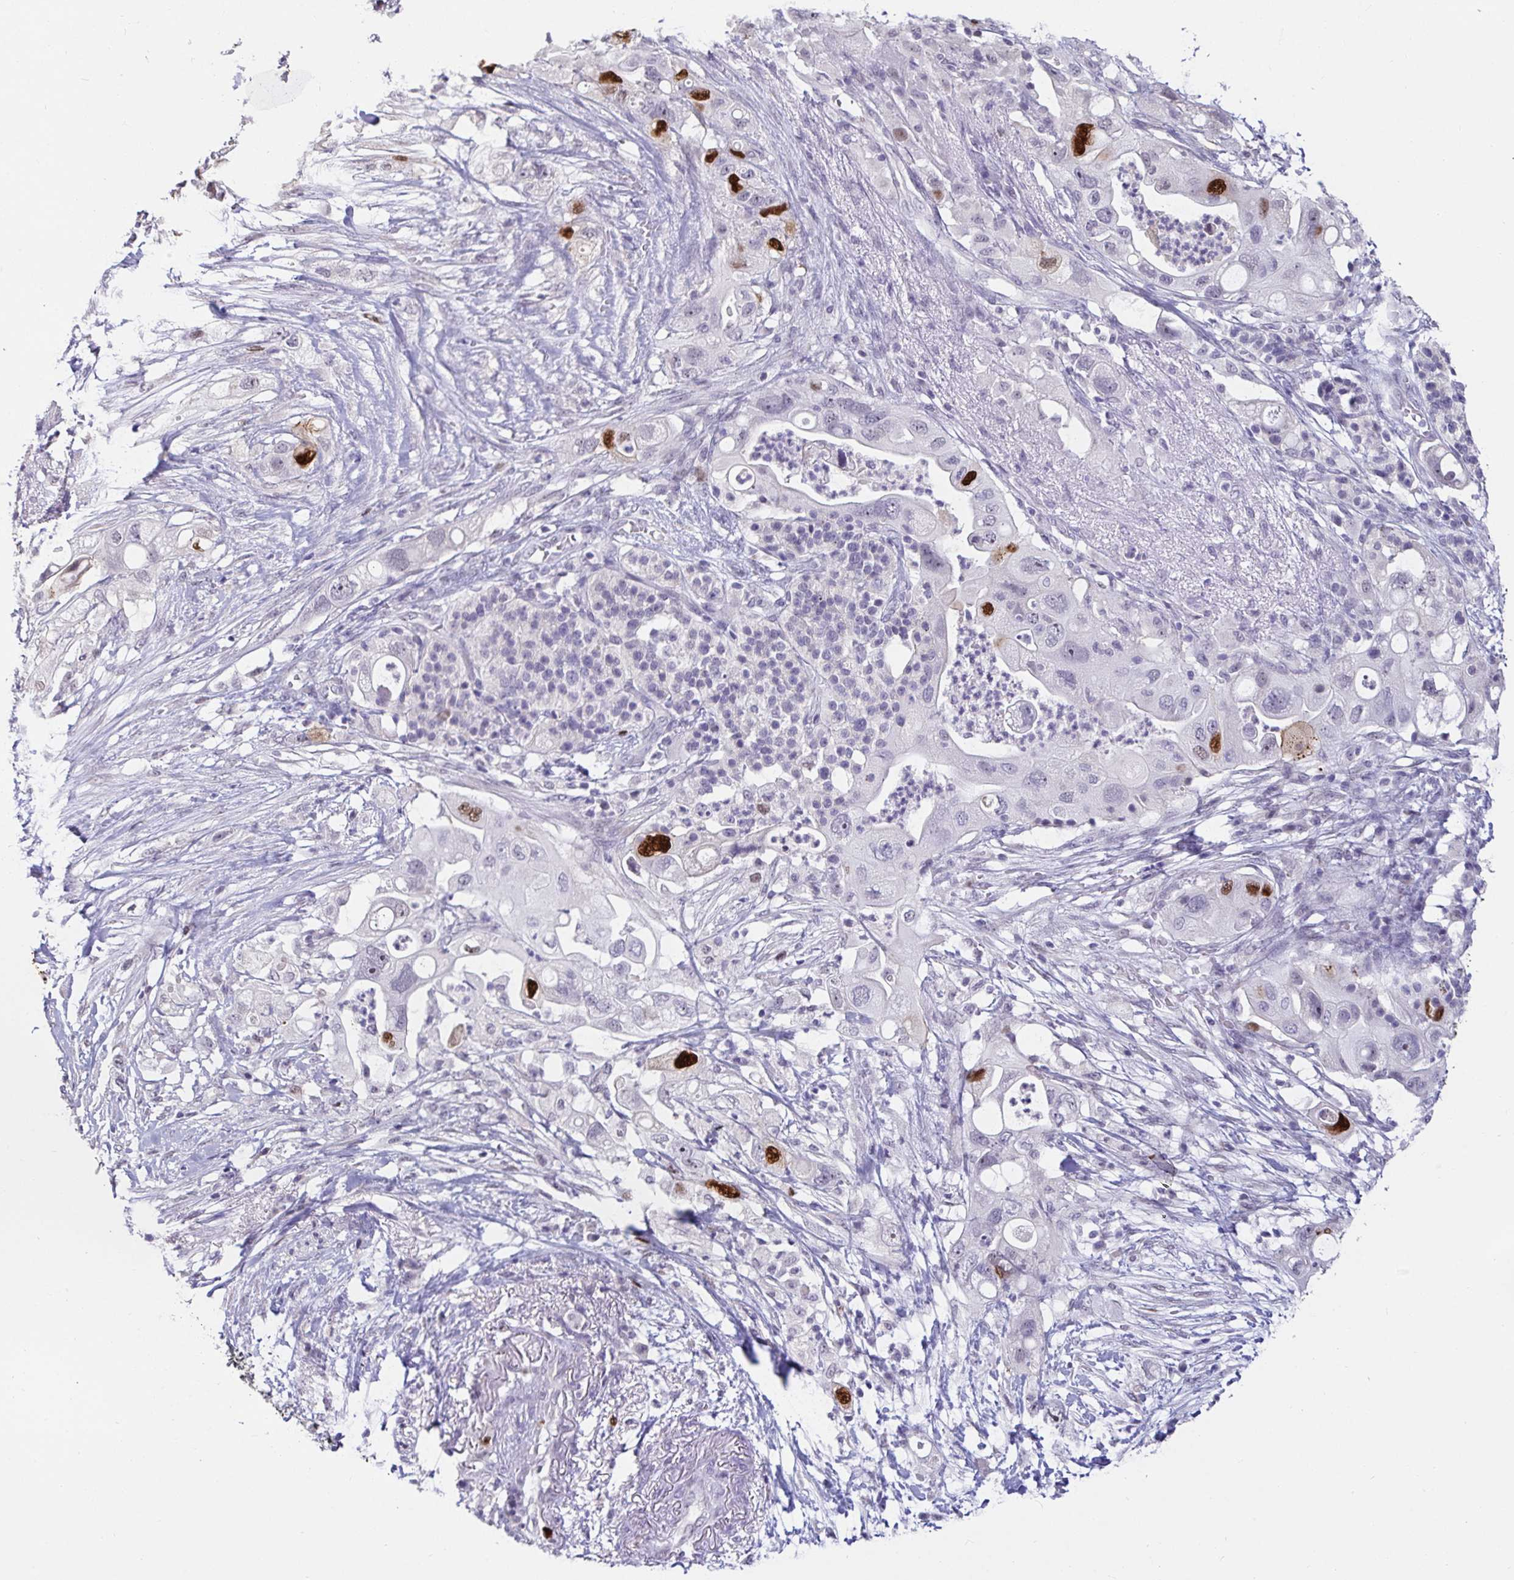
{"staining": {"intensity": "strong", "quantity": "<25%", "location": "nuclear"}, "tissue": "pancreatic cancer", "cell_type": "Tumor cells", "image_type": "cancer", "snomed": [{"axis": "morphology", "description": "Adenocarcinoma, NOS"}, {"axis": "topography", "description": "Pancreas"}], "caption": "Immunohistochemistry (IHC) of human pancreatic cancer displays medium levels of strong nuclear positivity in approximately <25% of tumor cells. (Brightfield microscopy of DAB IHC at high magnification).", "gene": "ANLN", "patient": {"sex": "female", "age": 72}}